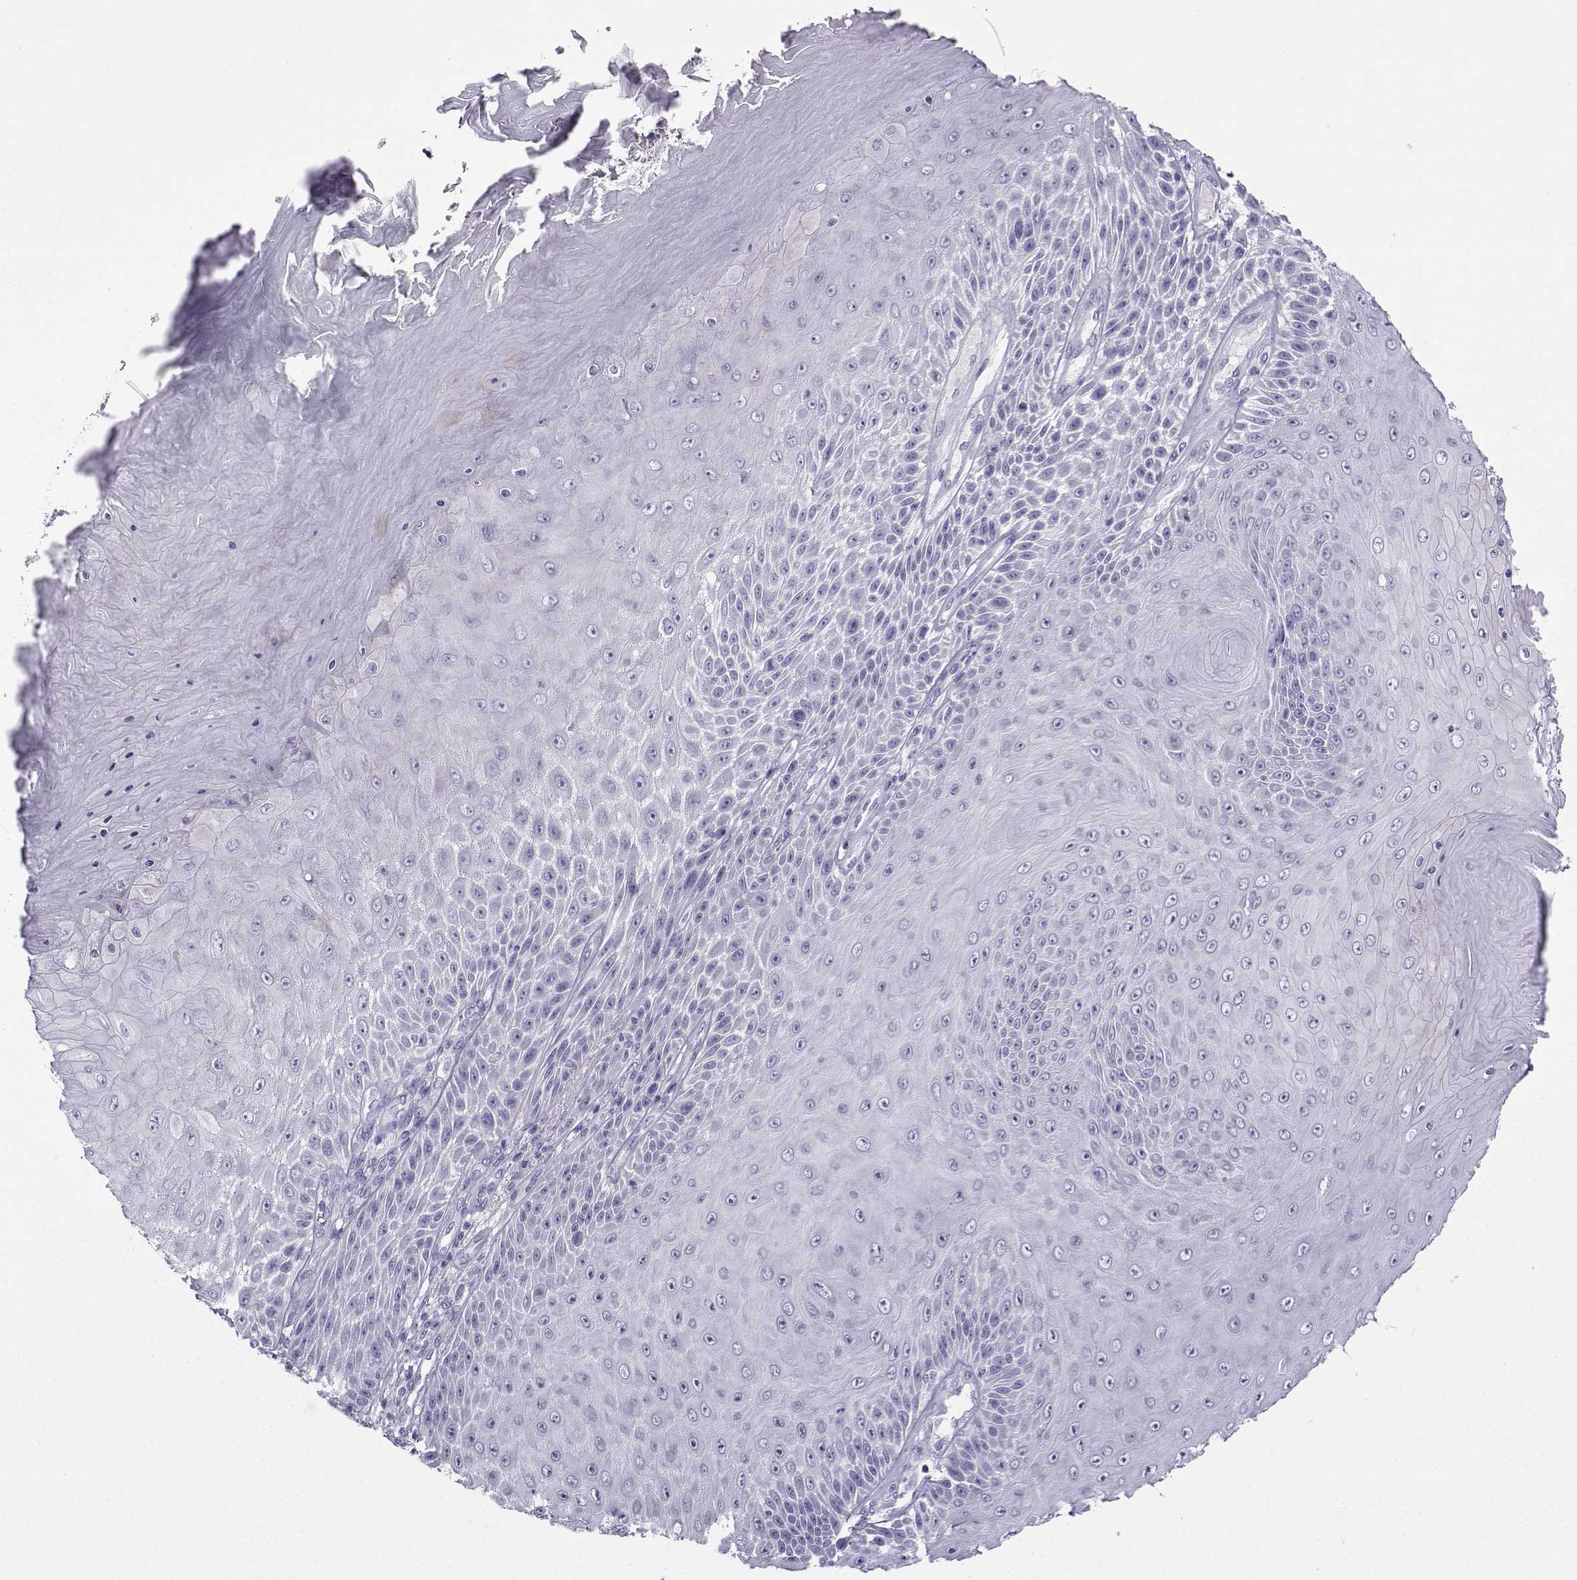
{"staining": {"intensity": "negative", "quantity": "none", "location": "none"}, "tissue": "skin cancer", "cell_type": "Tumor cells", "image_type": "cancer", "snomed": [{"axis": "morphology", "description": "Squamous cell carcinoma, NOS"}, {"axis": "topography", "description": "Skin"}], "caption": "This is an IHC histopathology image of skin cancer. There is no expression in tumor cells.", "gene": "FBXO24", "patient": {"sex": "male", "age": 62}}